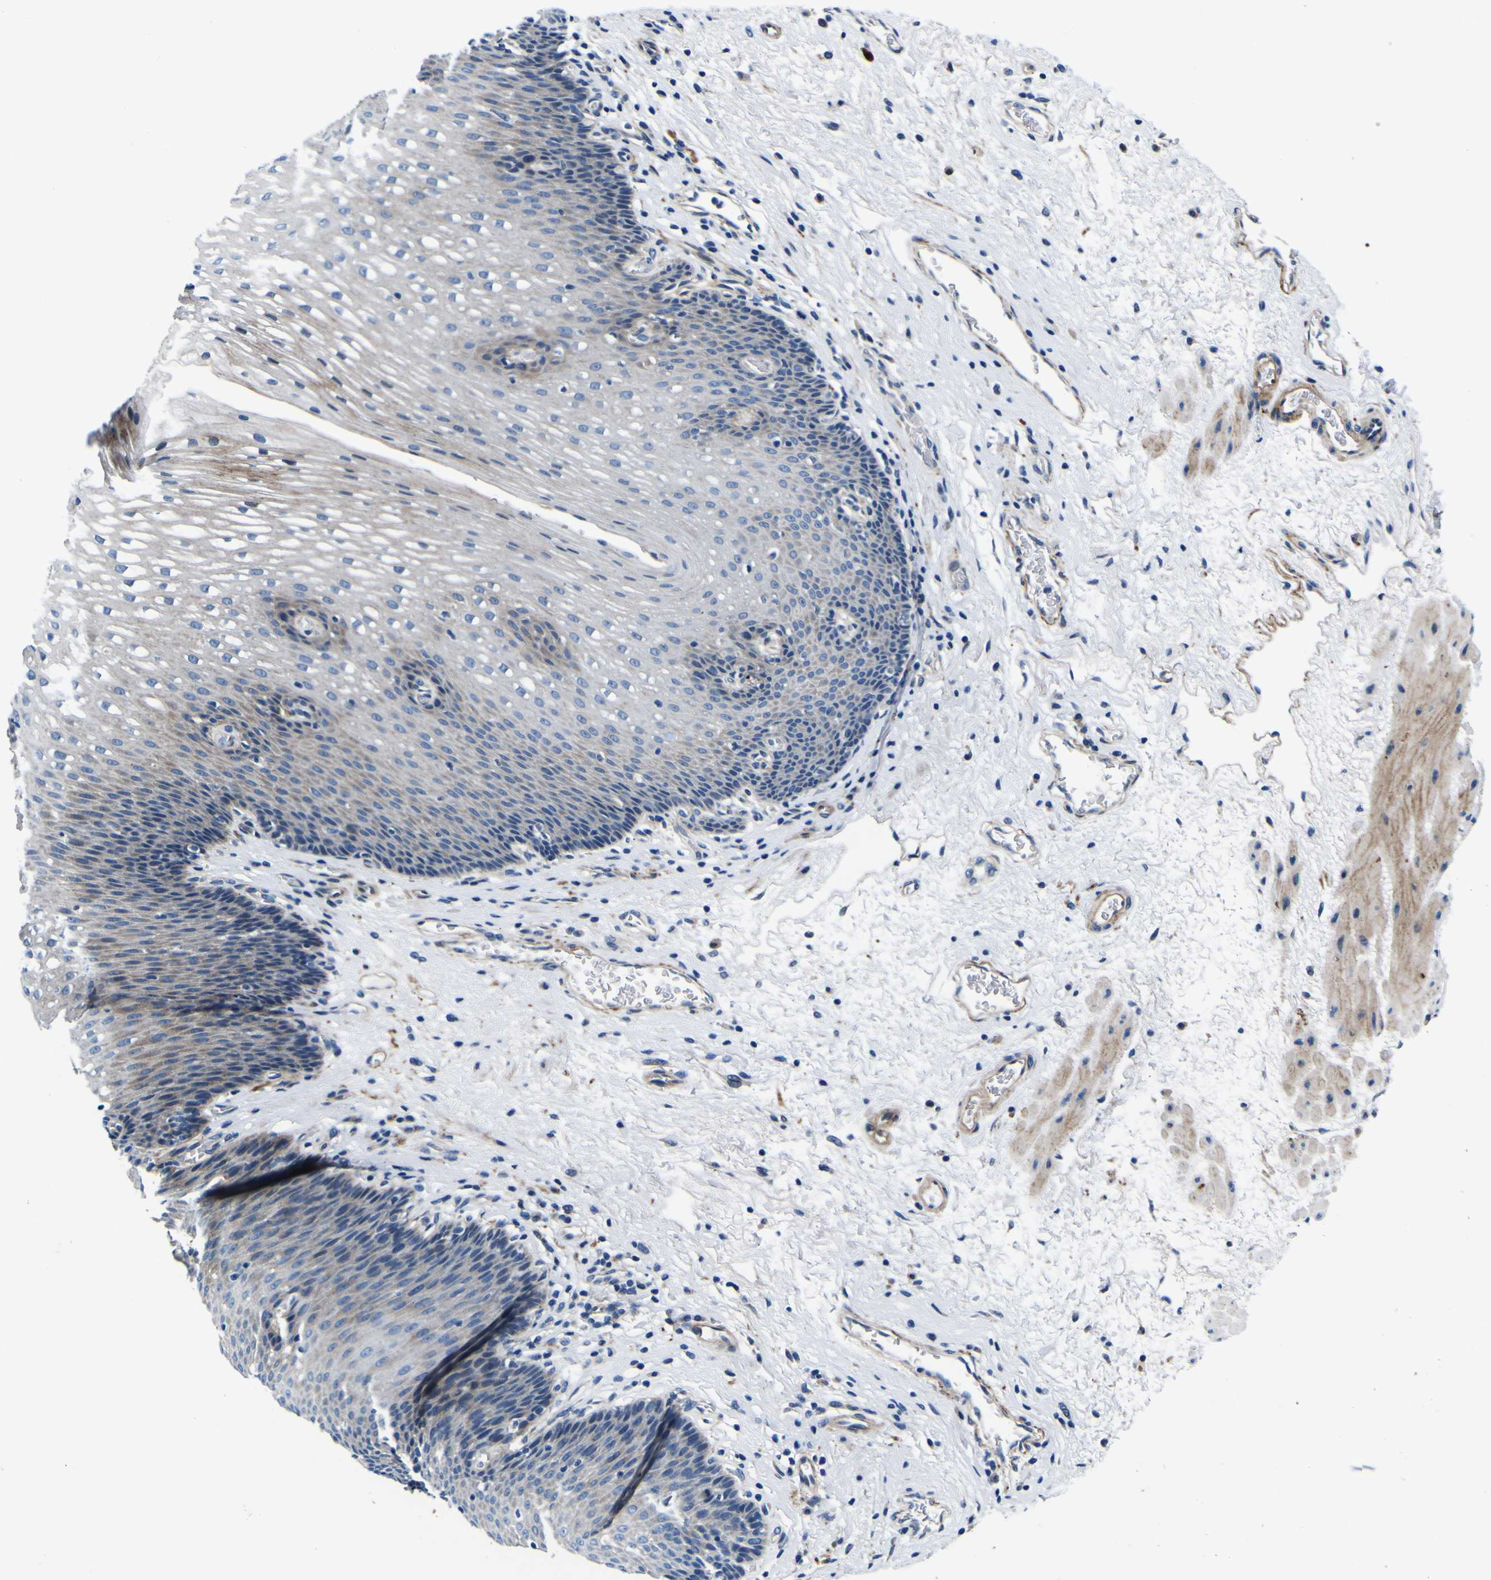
{"staining": {"intensity": "weak", "quantity": "25%-75%", "location": "cytoplasmic/membranous"}, "tissue": "esophagus", "cell_type": "Squamous epithelial cells", "image_type": "normal", "snomed": [{"axis": "morphology", "description": "Normal tissue, NOS"}, {"axis": "topography", "description": "Esophagus"}], "caption": "Protein analysis of normal esophagus displays weak cytoplasmic/membranous staining in about 25%-75% of squamous epithelial cells. (DAB (3,3'-diaminobenzidine) IHC with brightfield microscopy, high magnification).", "gene": "AGAP3", "patient": {"sex": "male", "age": 48}}